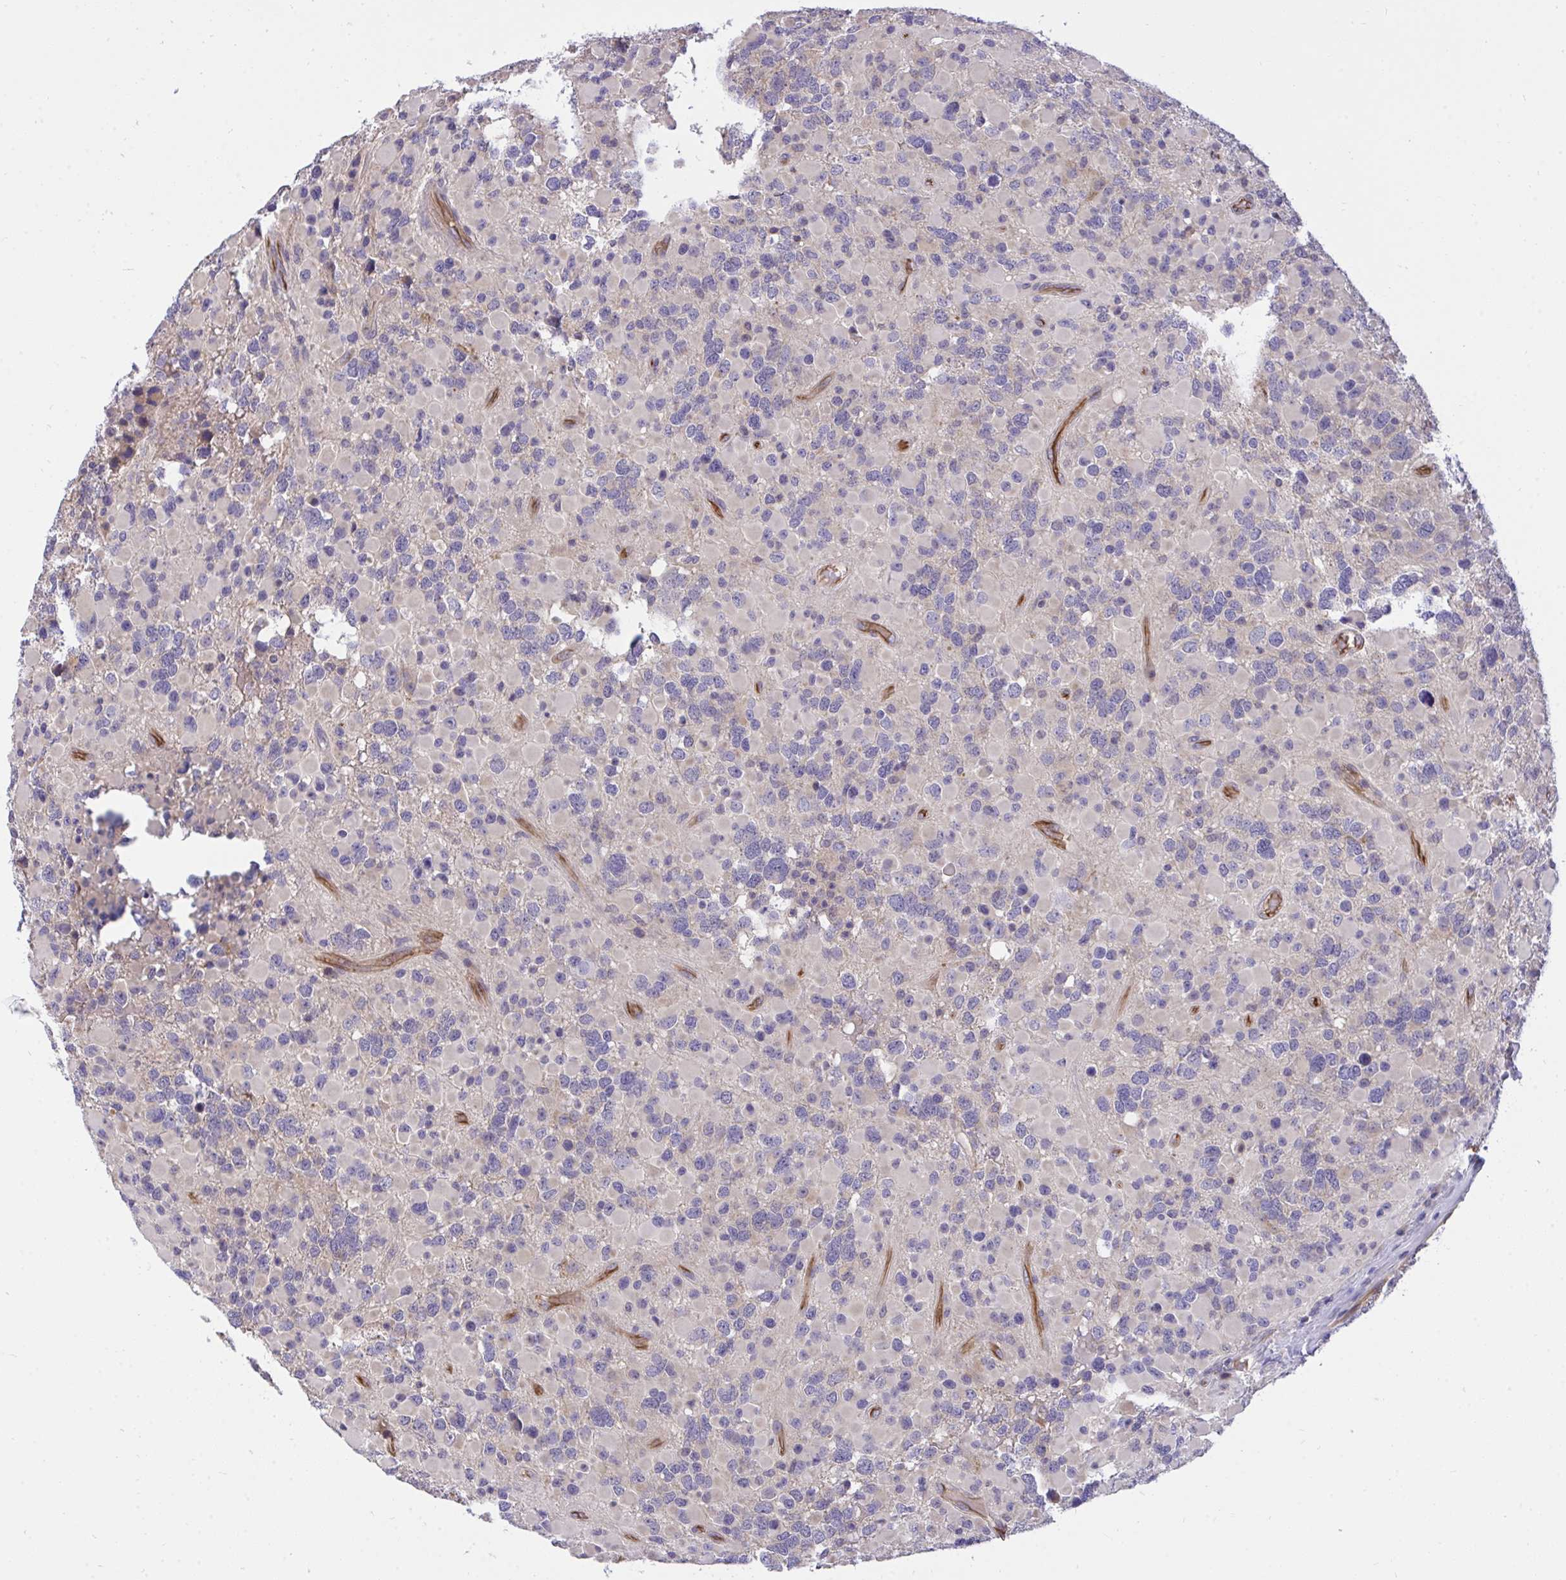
{"staining": {"intensity": "negative", "quantity": "none", "location": "none"}, "tissue": "glioma", "cell_type": "Tumor cells", "image_type": "cancer", "snomed": [{"axis": "morphology", "description": "Glioma, malignant, High grade"}, {"axis": "topography", "description": "Brain"}], "caption": "IHC histopathology image of human glioma stained for a protein (brown), which exhibits no positivity in tumor cells.", "gene": "C19orf54", "patient": {"sex": "female", "age": 40}}